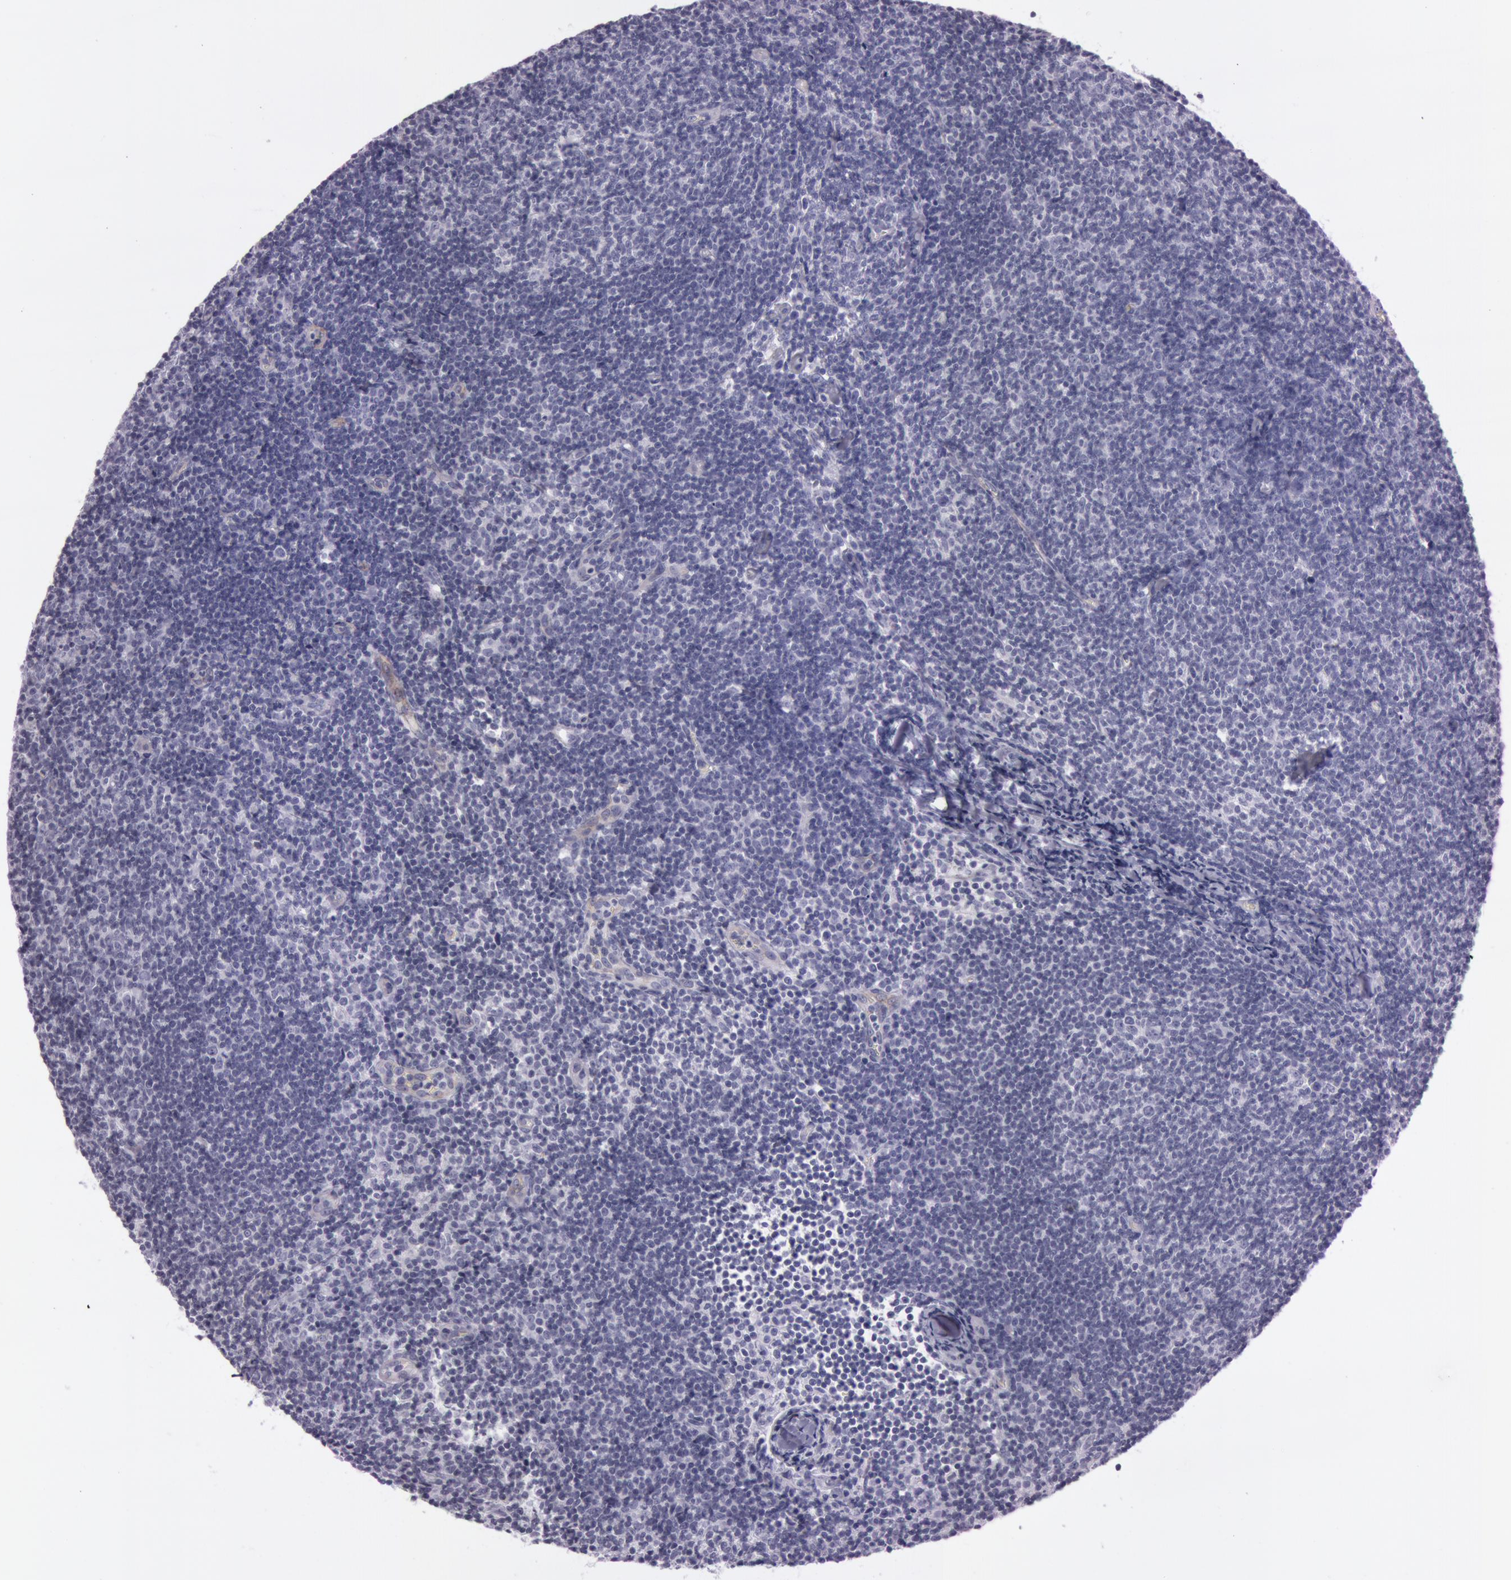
{"staining": {"intensity": "negative", "quantity": "none", "location": "none"}, "tissue": "lymphoma", "cell_type": "Tumor cells", "image_type": "cancer", "snomed": [{"axis": "morphology", "description": "Malignant lymphoma, non-Hodgkin's type, Low grade"}, {"axis": "topography", "description": "Lymph node"}], "caption": "This is an IHC image of lymphoma. There is no expression in tumor cells.", "gene": "FOLH1", "patient": {"sex": "male", "age": 49}}